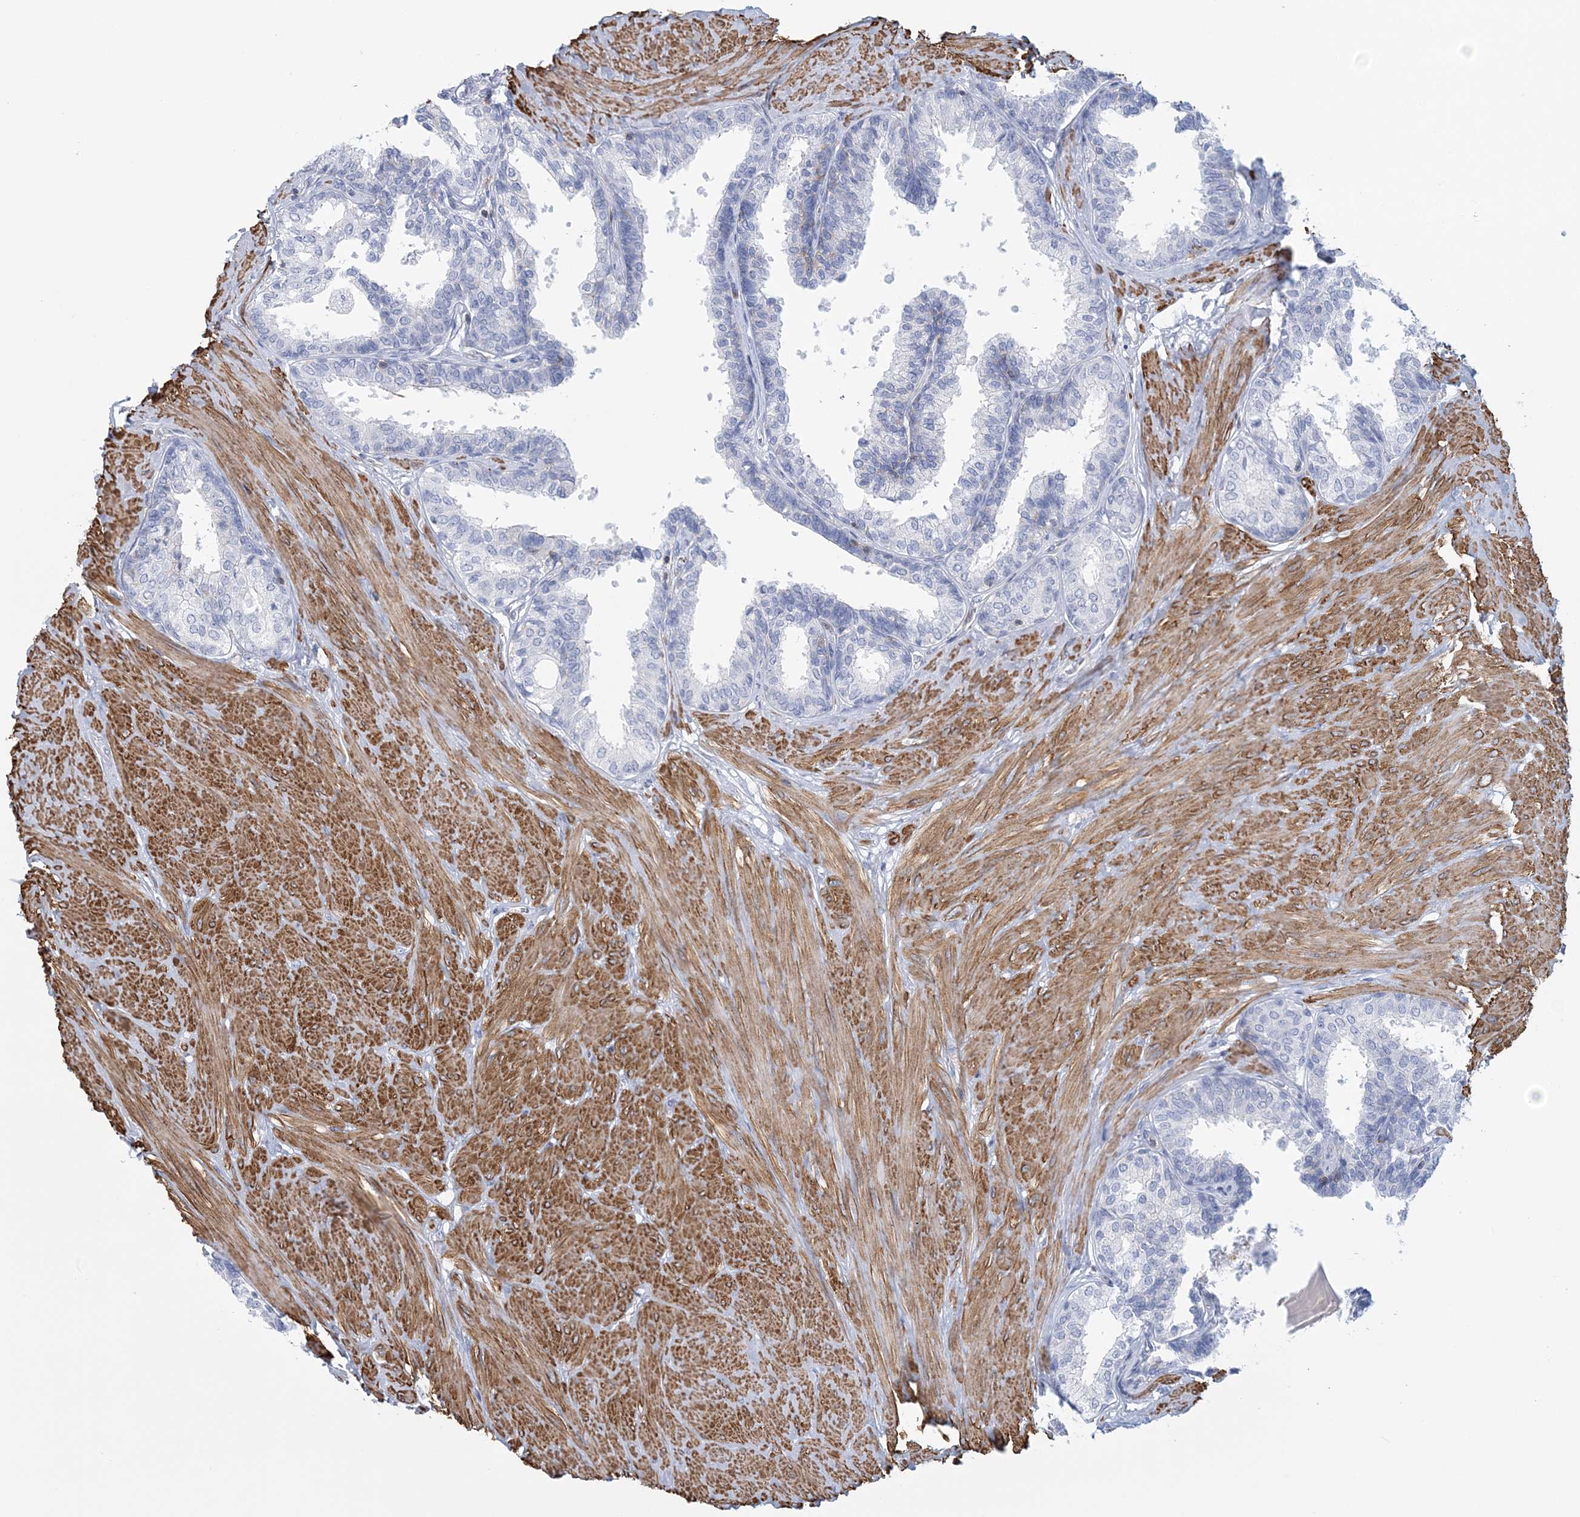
{"staining": {"intensity": "negative", "quantity": "none", "location": "none"}, "tissue": "prostate", "cell_type": "Glandular cells", "image_type": "normal", "snomed": [{"axis": "morphology", "description": "Normal tissue, NOS"}, {"axis": "topography", "description": "Prostate"}], "caption": "A histopathology image of human prostate is negative for staining in glandular cells. (Brightfield microscopy of DAB IHC at high magnification).", "gene": "C11orf21", "patient": {"sex": "male", "age": 48}}